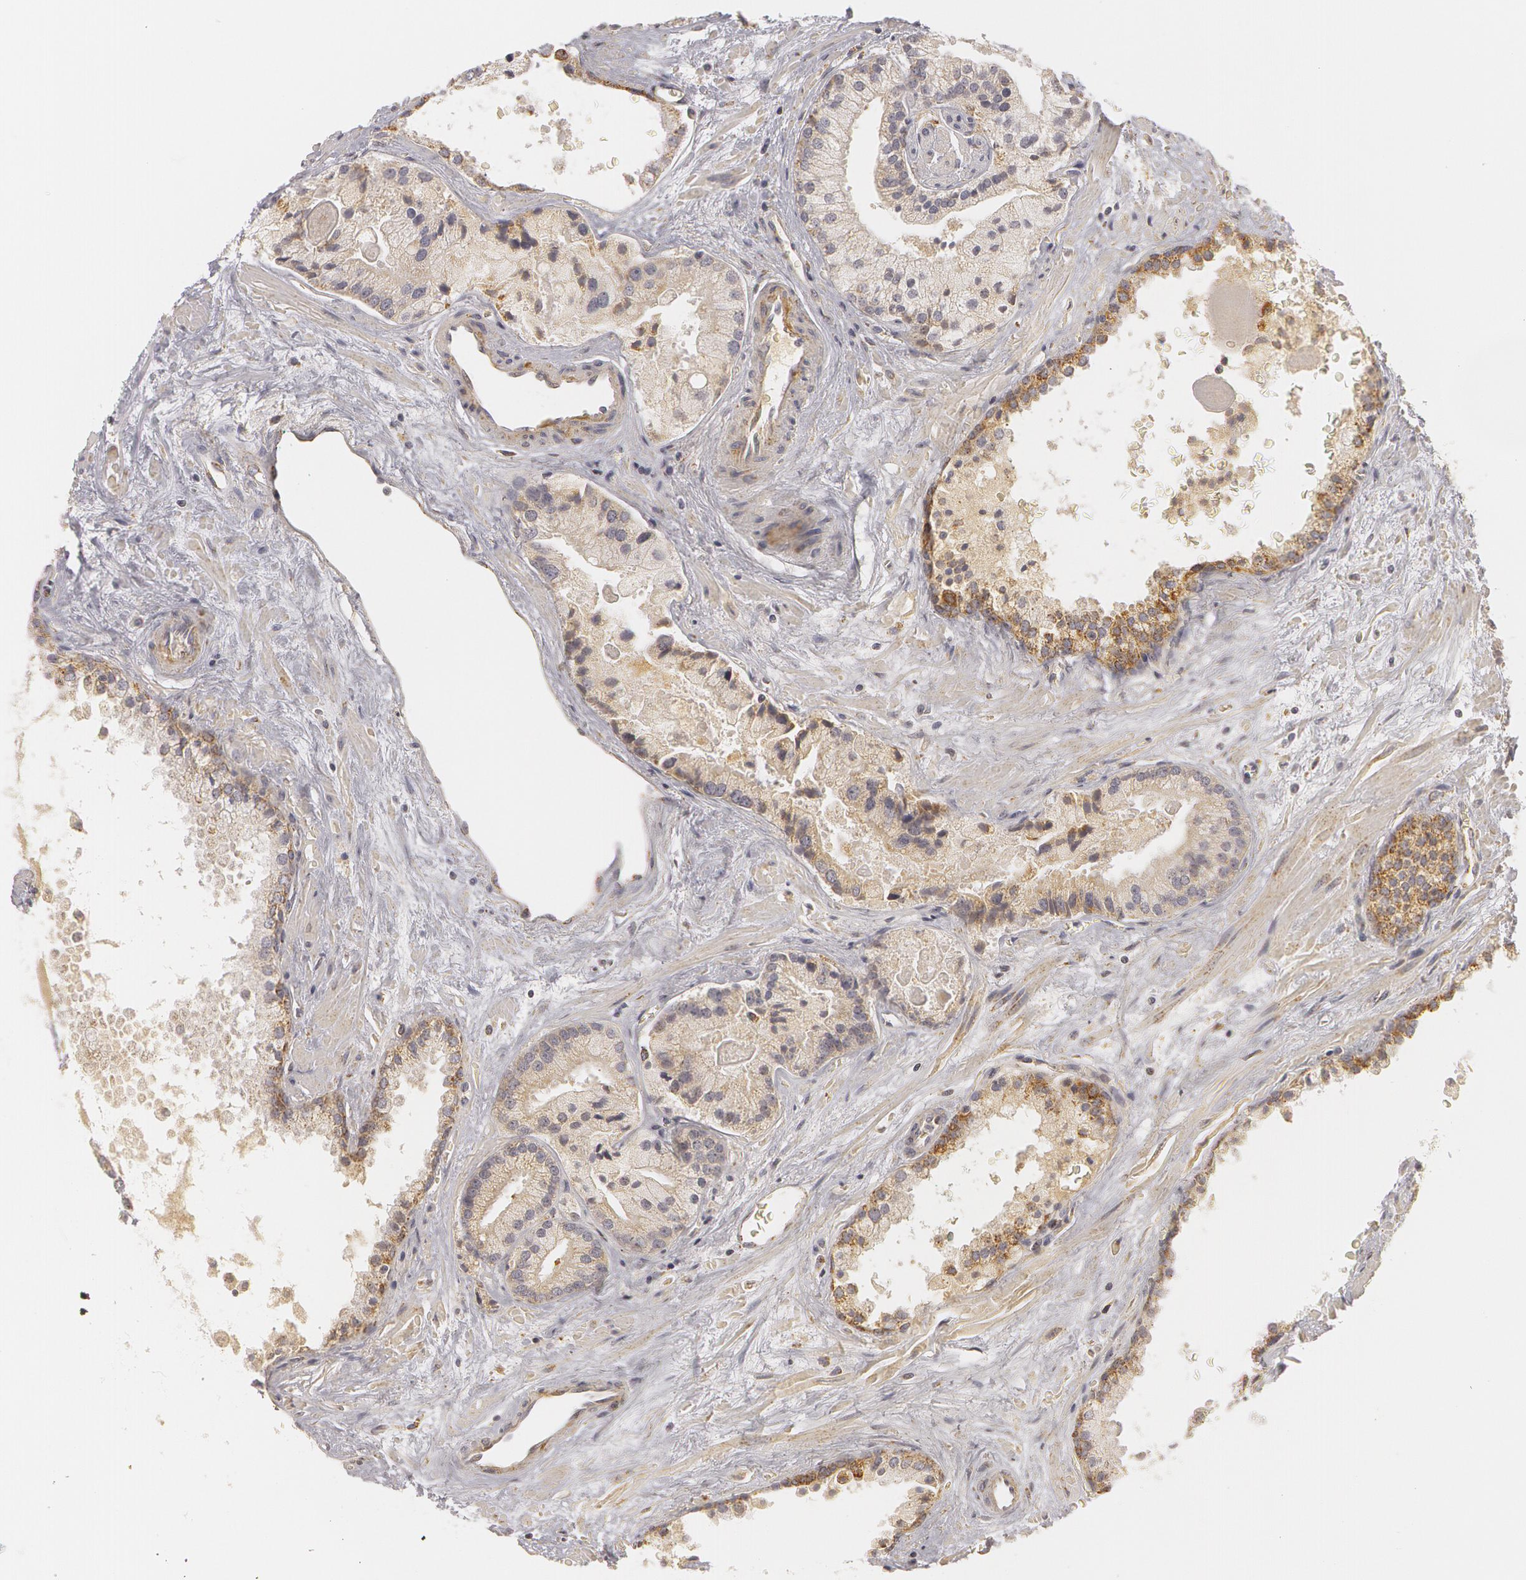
{"staining": {"intensity": "weak", "quantity": ">75%", "location": "cytoplasmic/membranous"}, "tissue": "prostate cancer", "cell_type": "Tumor cells", "image_type": "cancer", "snomed": [{"axis": "morphology", "description": "Adenocarcinoma, Medium grade"}, {"axis": "topography", "description": "Prostate"}], "caption": "Prostate cancer (medium-grade adenocarcinoma) stained for a protein demonstrates weak cytoplasmic/membranous positivity in tumor cells.", "gene": "C7", "patient": {"sex": "male", "age": 70}}